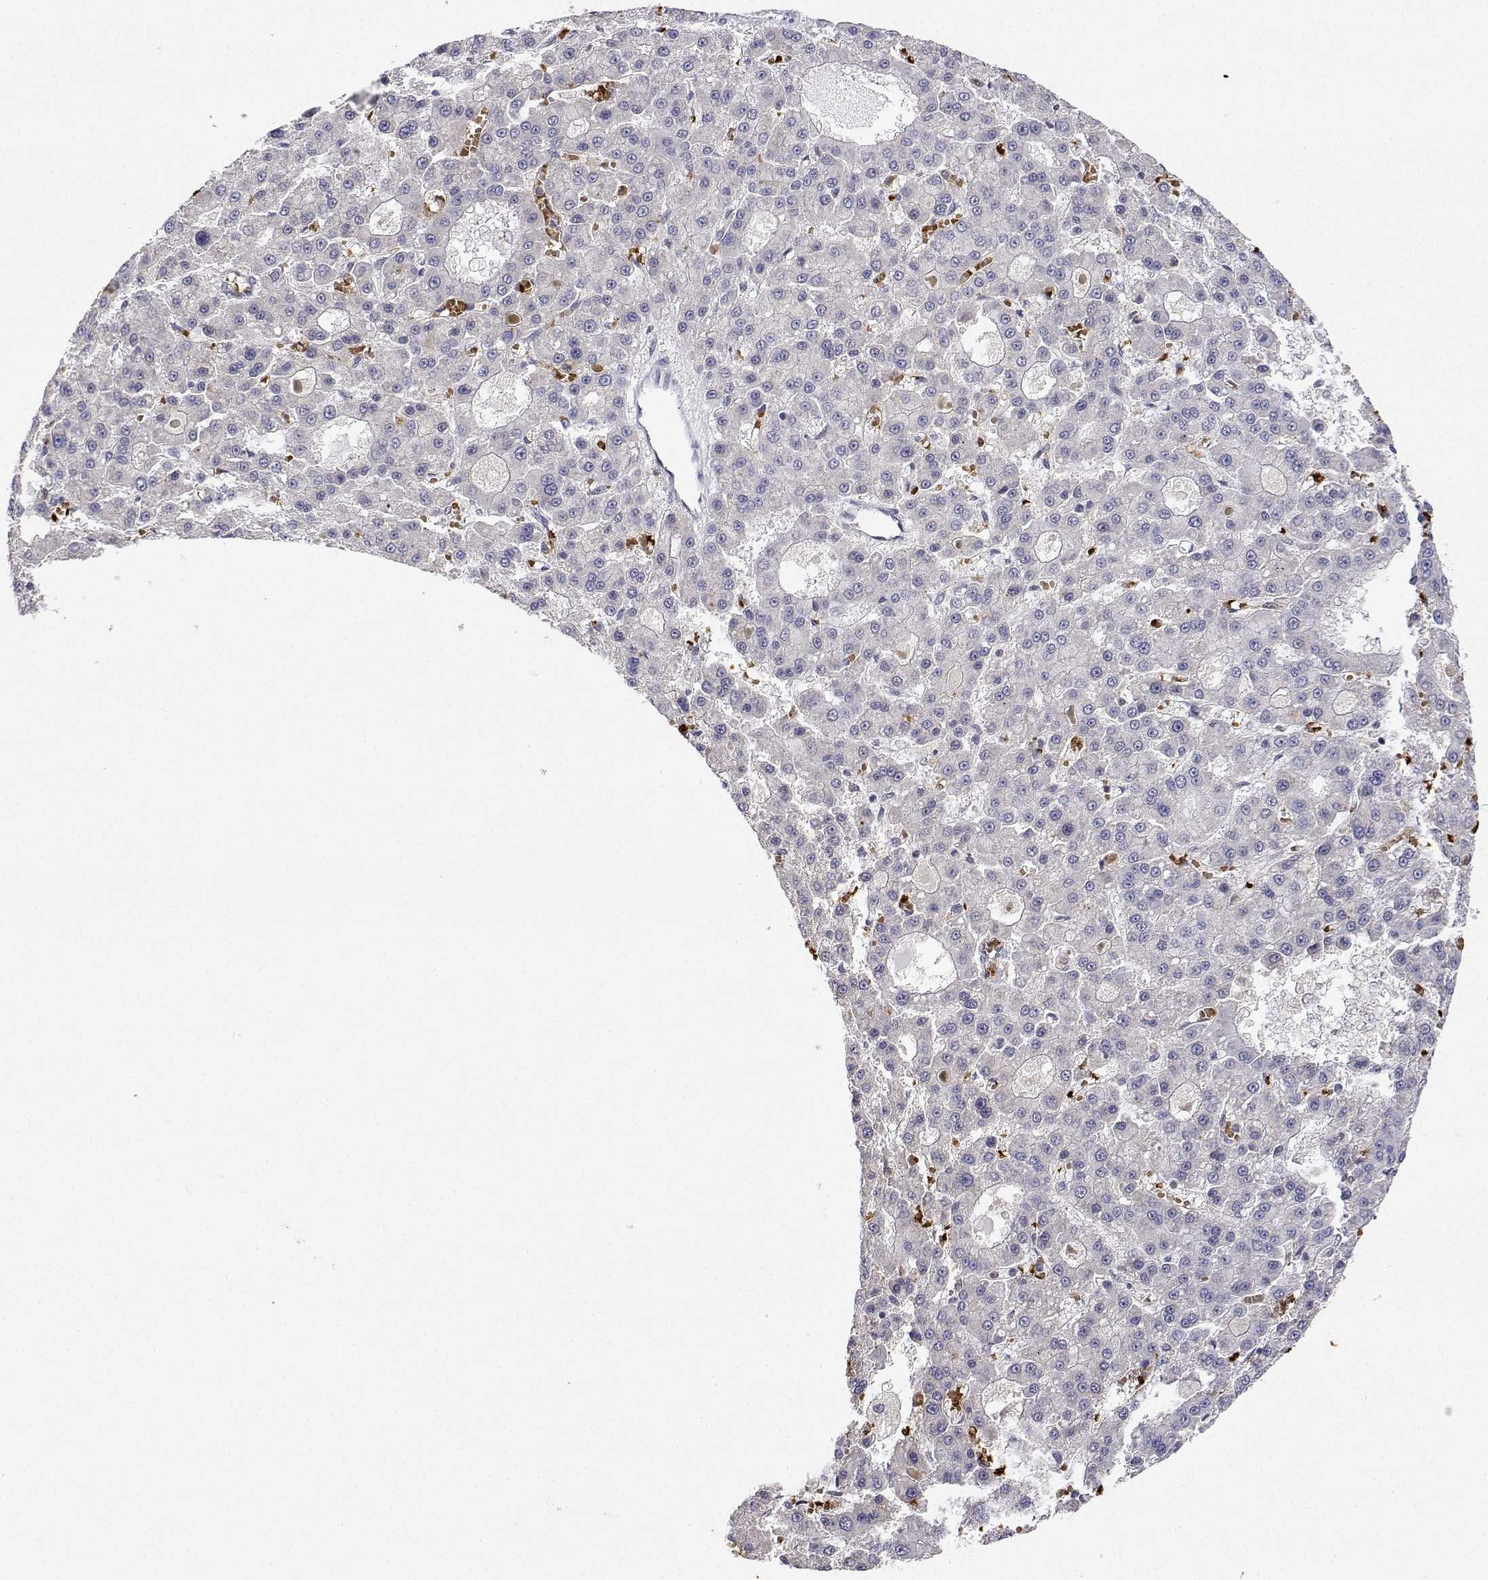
{"staining": {"intensity": "negative", "quantity": "none", "location": "none"}, "tissue": "liver cancer", "cell_type": "Tumor cells", "image_type": "cancer", "snomed": [{"axis": "morphology", "description": "Carcinoma, Hepatocellular, NOS"}, {"axis": "topography", "description": "Liver"}], "caption": "The image reveals no staining of tumor cells in liver hepatocellular carcinoma.", "gene": "ADAR", "patient": {"sex": "male", "age": 70}}